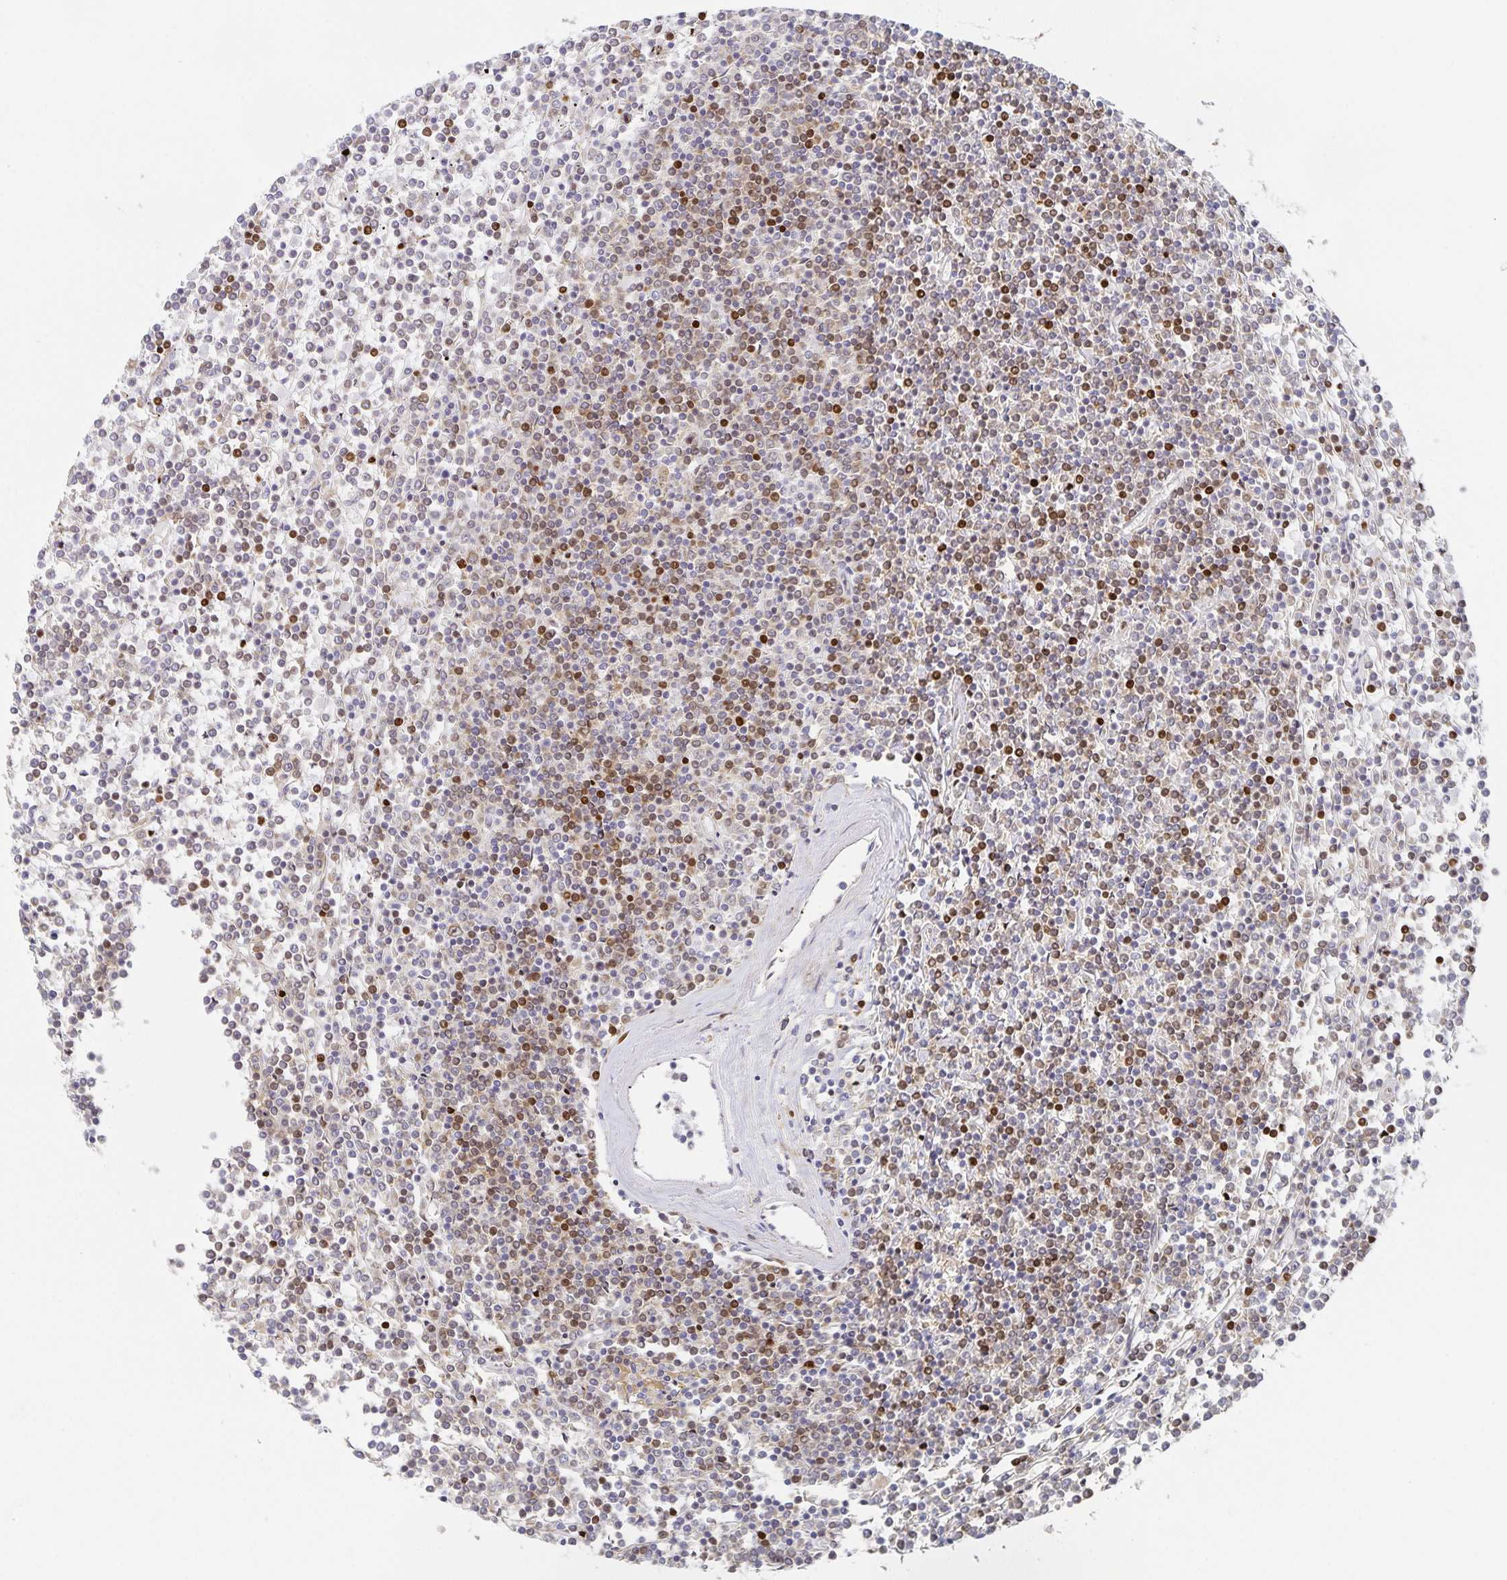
{"staining": {"intensity": "weak", "quantity": "<25%", "location": "cytoplasmic/membranous"}, "tissue": "lymphoma", "cell_type": "Tumor cells", "image_type": "cancer", "snomed": [{"axis": "morphology", "description": "Malignant lymphoma, non-Hodgkin's type, Low grade"}, {"axis": "topography", "description": "Spleen"}], "caption": "This is an IHC image of human lymphoma. There is no positivity in tumor cells.", "gene": "NOMO1", "patient": {"sex": "female", "age": 19}}